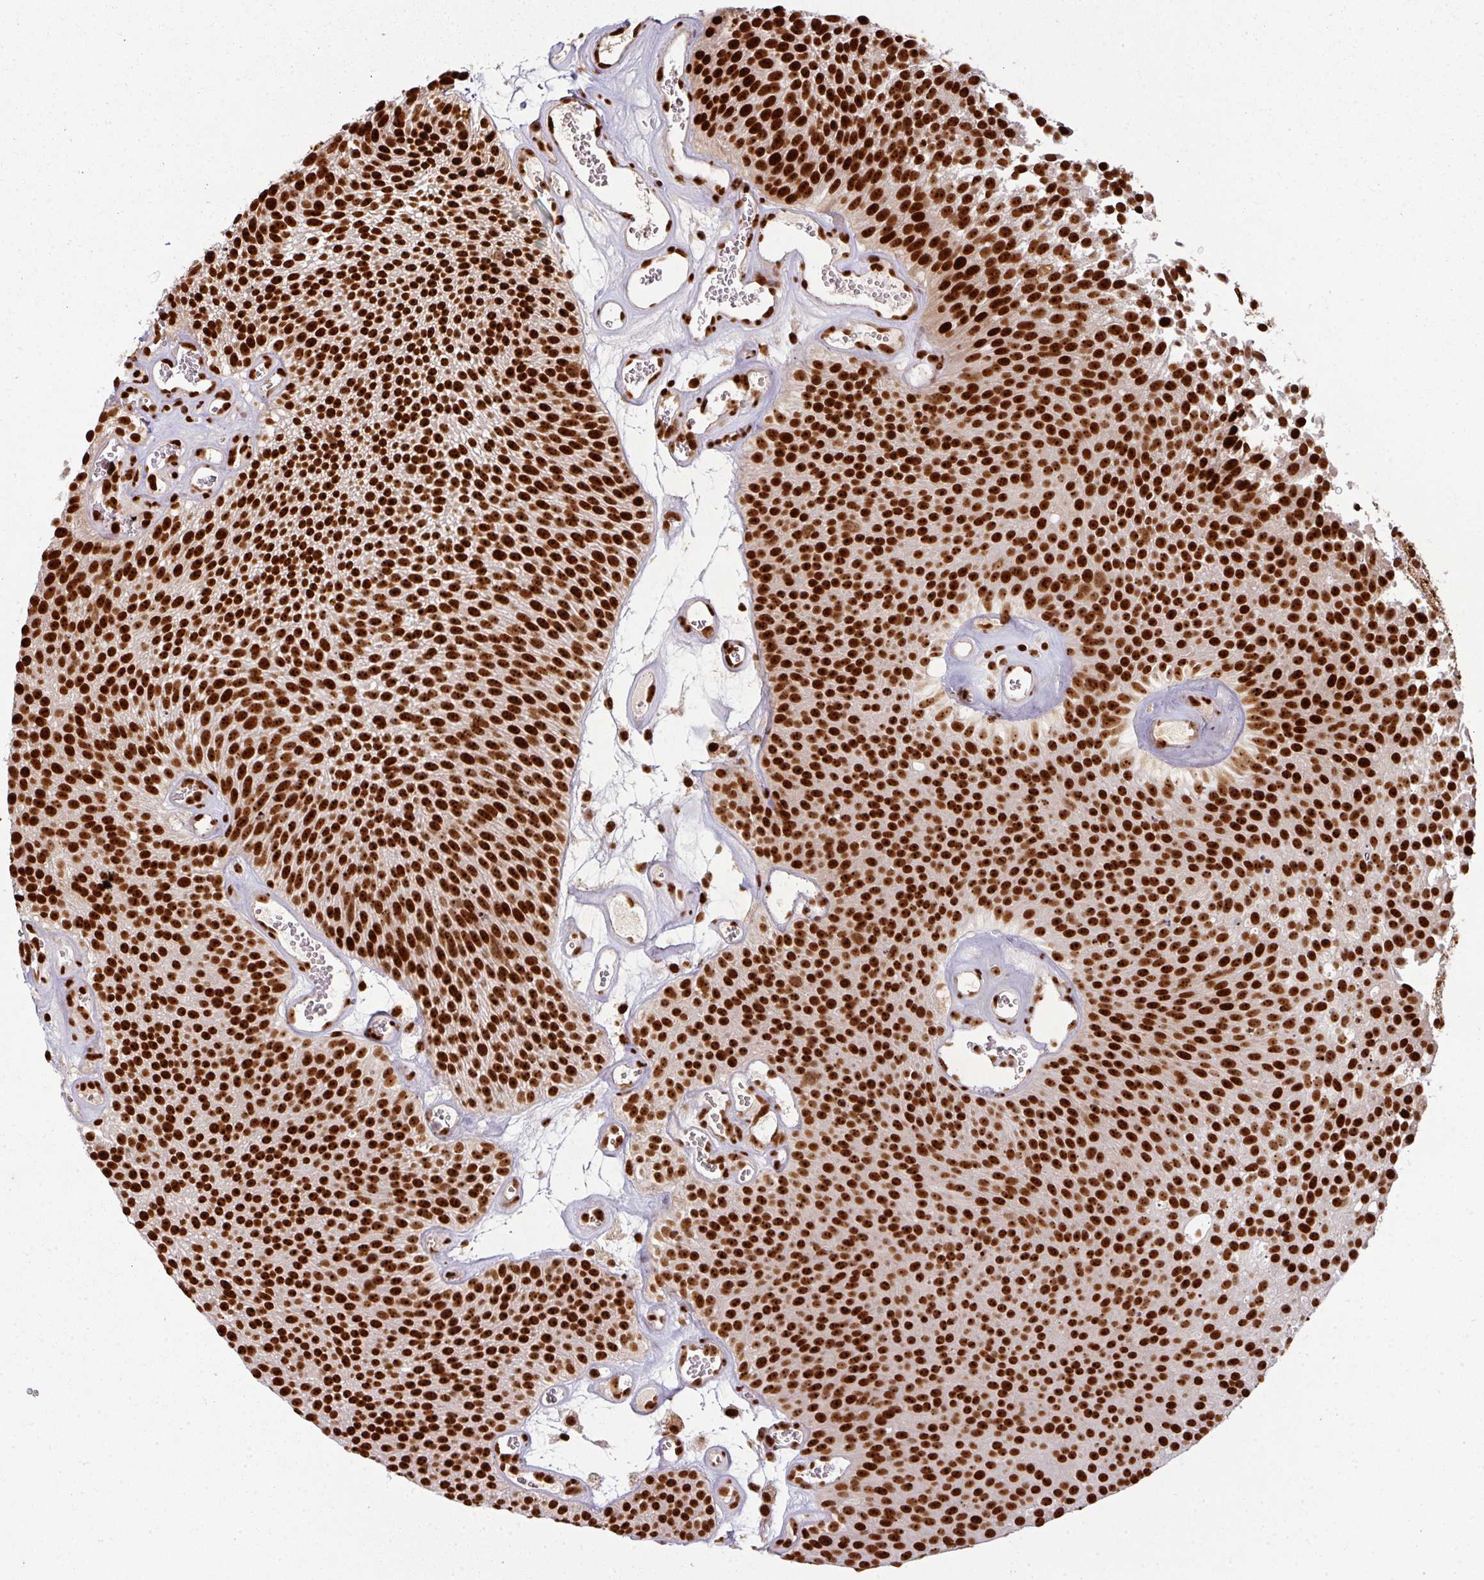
{"staining": {"intensity": "strong", "quantity": ">75%", "location": "nuclear"}, "tissue": "urothelial cancer", "cell_type": "Tumor cells", "image_type": "cancer", "snomed": [{"axis": "morphology", "description": "Urothelial carcinoma, Low grade"}, {"axis": "topography", "description": "Urinary bladder"}], "caption": "An IHC photomicrograph of neoplastic tissue is shown. Protein staining in brown highlights strong nuclear positivity in urothelial carcinoma (low-grade) within tumor cells.", "gene": "SIK3", "patient": {"sex": "female", "age": 79}}